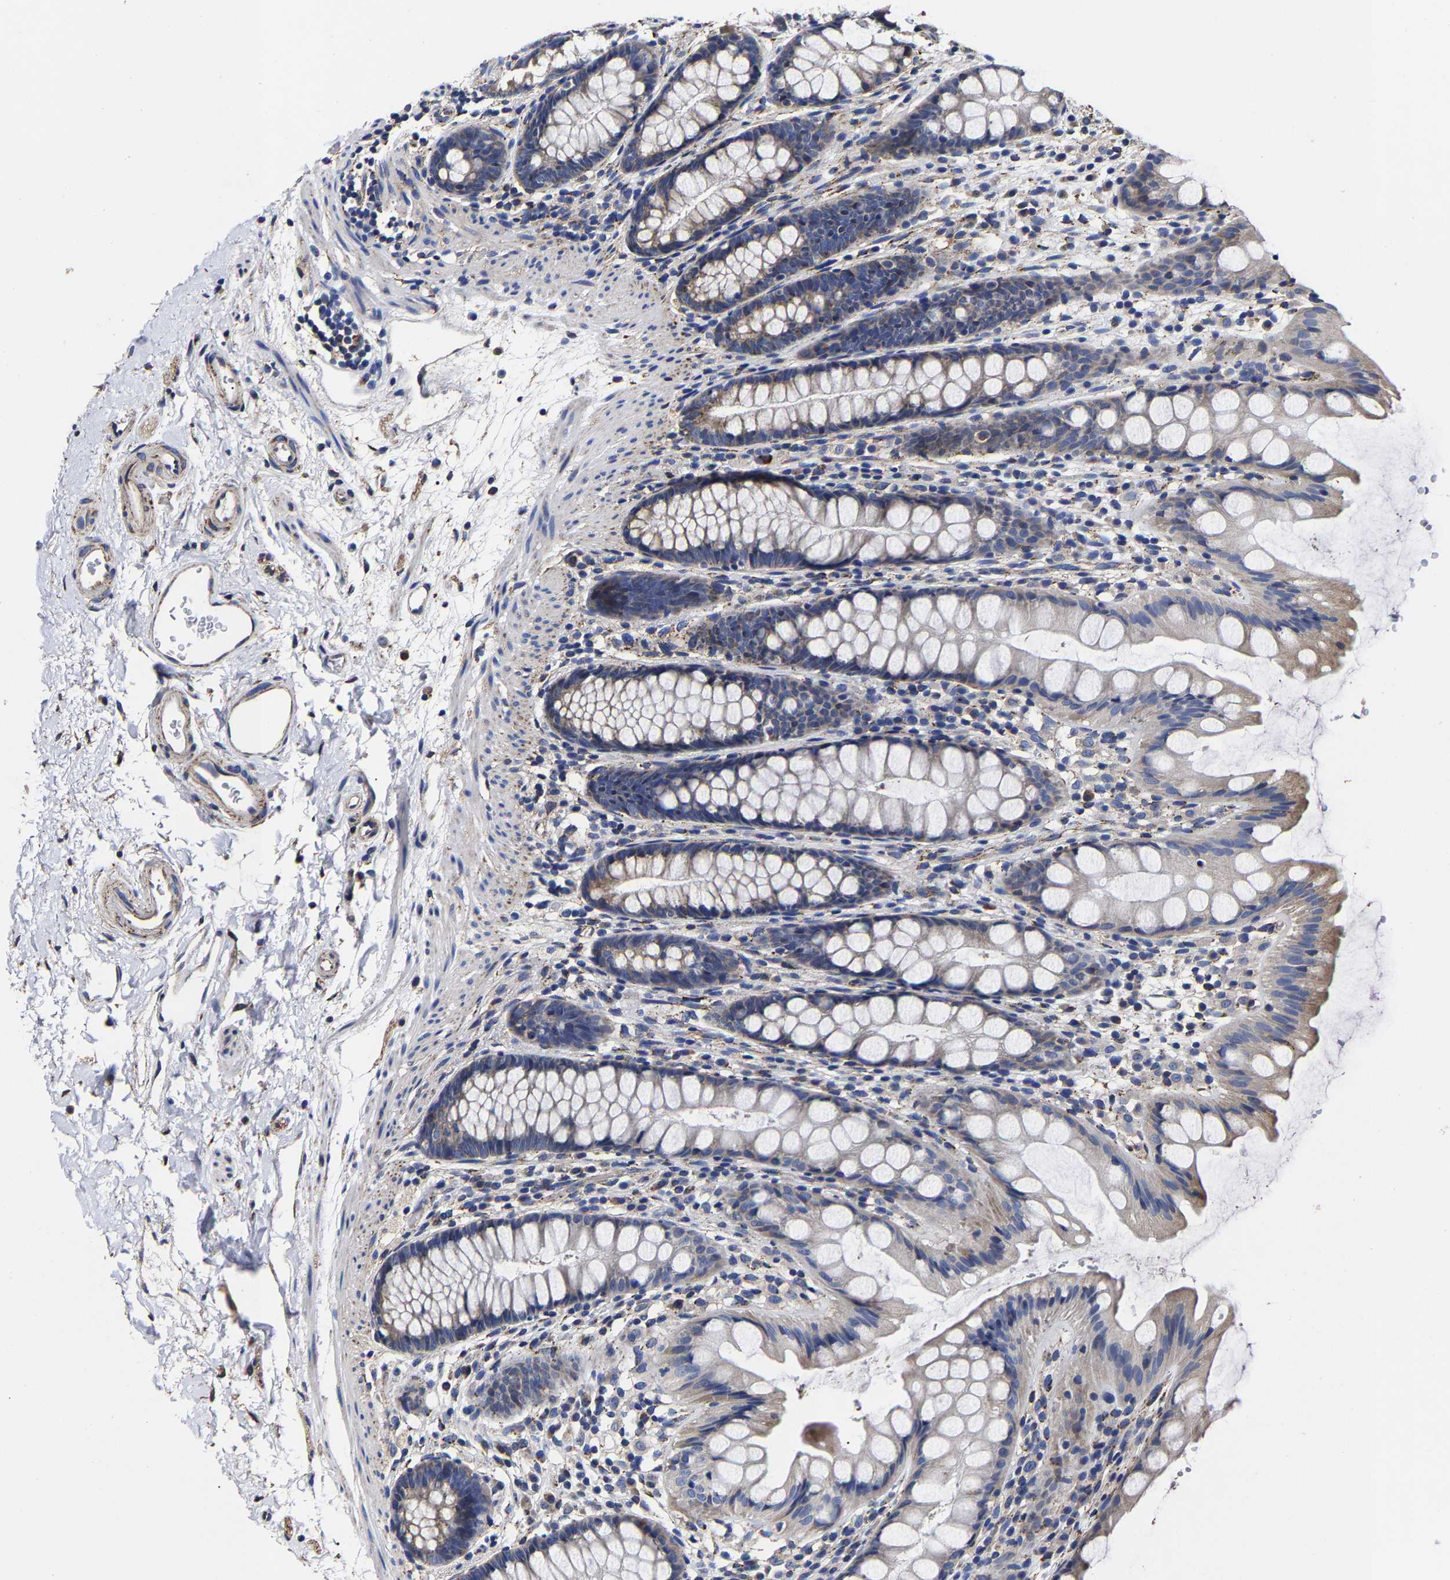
{"staining": {"intensity": "weak", "quantity": "25%-75%", "location": "cytoplasmic/membranous"}, "tissue": "rectum", "cell_type": "Glandular cells", "image_type": "normal", "snomed": [{"axis": "morphology", "description": "Normal tissue, NOS"}, {"axis": "topography", "description": "Rectum"}], "caption": "IHC staining of benign rectum, which displays low levels of weak cytoplasmic/membranous staining in about 25%-75% of glandular cells indicating weak cytoplasmic/membranous protein expression. The staining was performed using DAB (brown) for protein detection and nuclei were counterstained in hematoxylin (blue).", "gene": "AASS", "patient": {"sex": "female", "age": 66}}